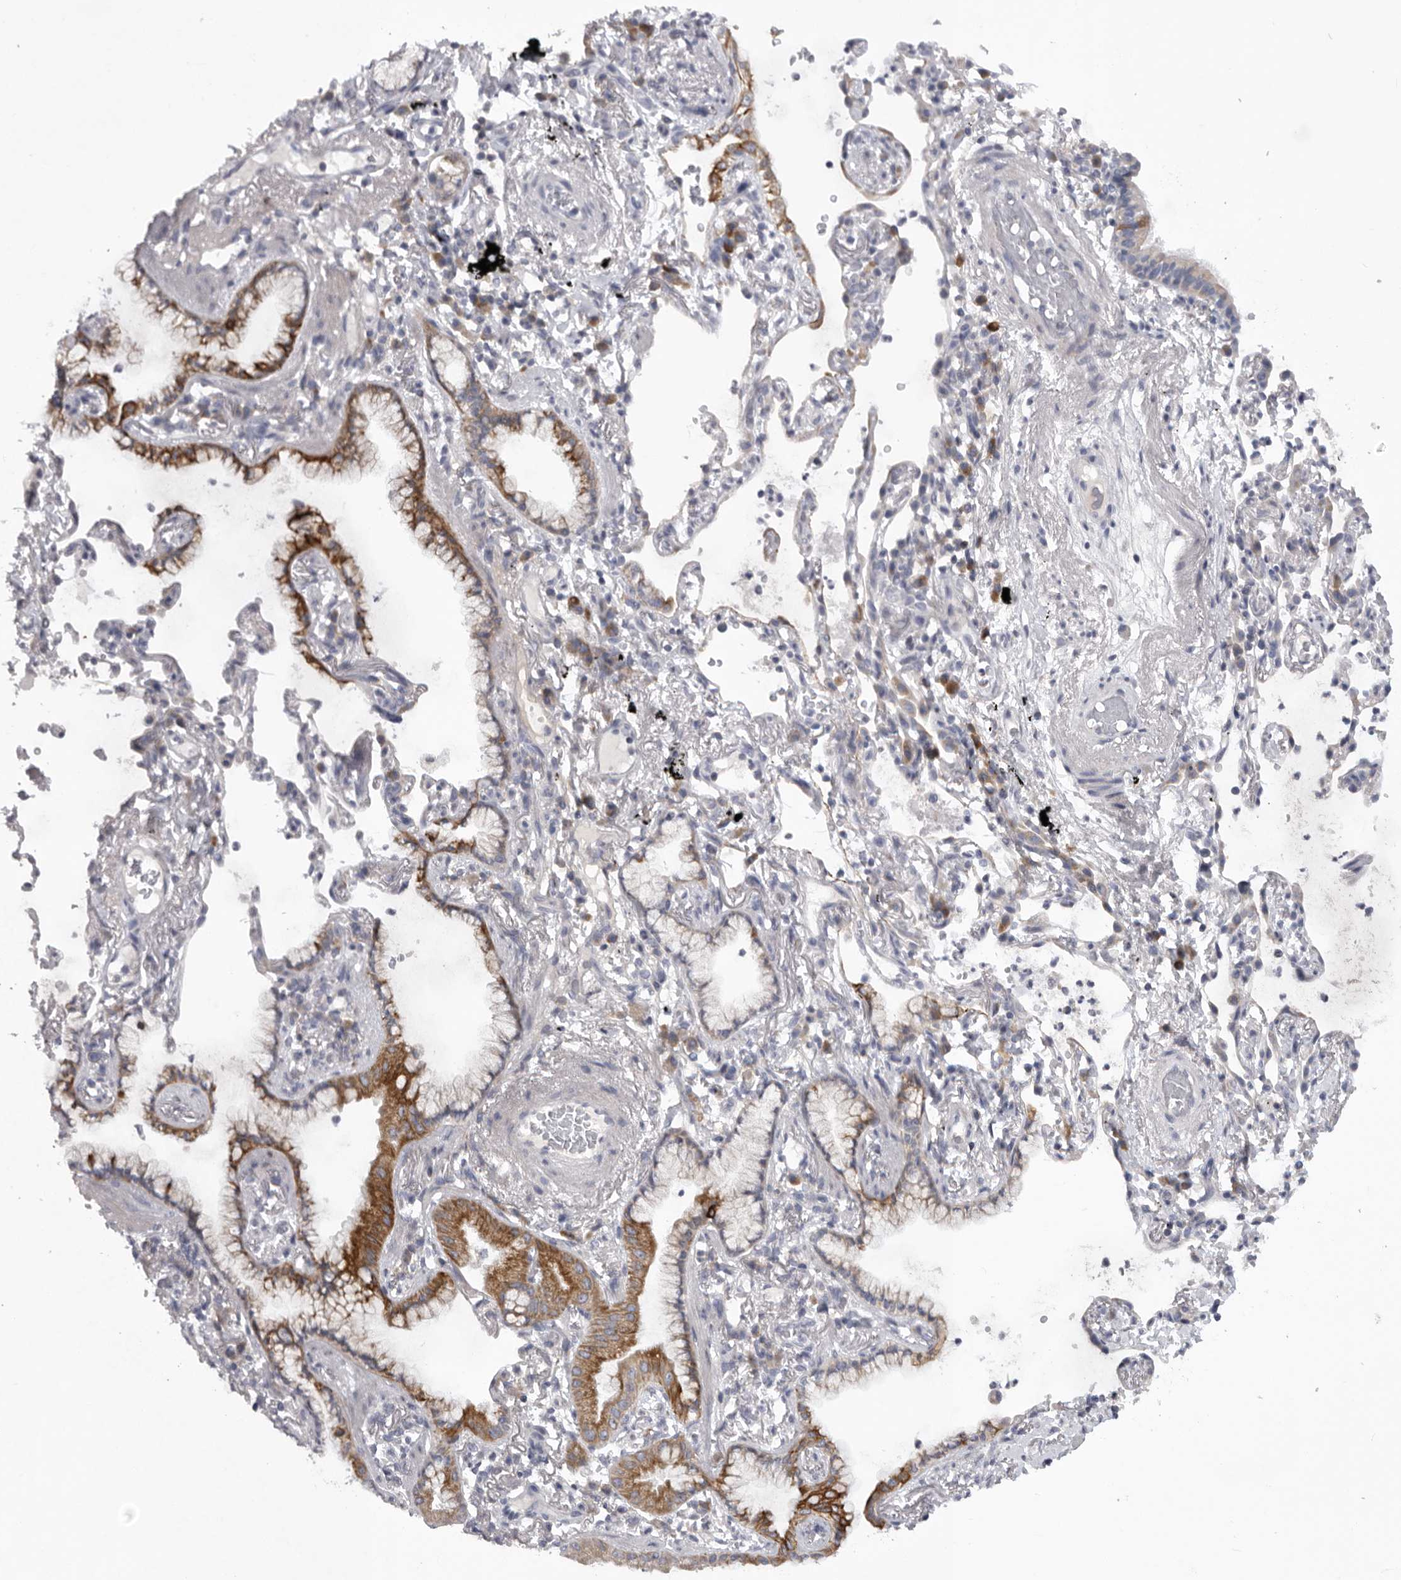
{"staining": {"intensity": "moderate", "quantity": ">75%", "location": "cytoplasmic/membranous"}, "tissue": "lung cancer", "cell_type": "Tumor cells", "image_type": "cancer", "snomed": [{"axis": "morphology", "description": "Adenocarcinoma, NOS"}, {"axis": "topography", "description": "Lung"}], "caption": "This histopathology image displays lung cancer stained with immunohistochemistry (IHC) to label a protein in brown. The cytoplasmic/membranous of tumor cells show moderate positivity for the protein. Nuclei are counter-stained blue.", "gene": "USP24", "patient": {"sex": "female", "age": 70}}